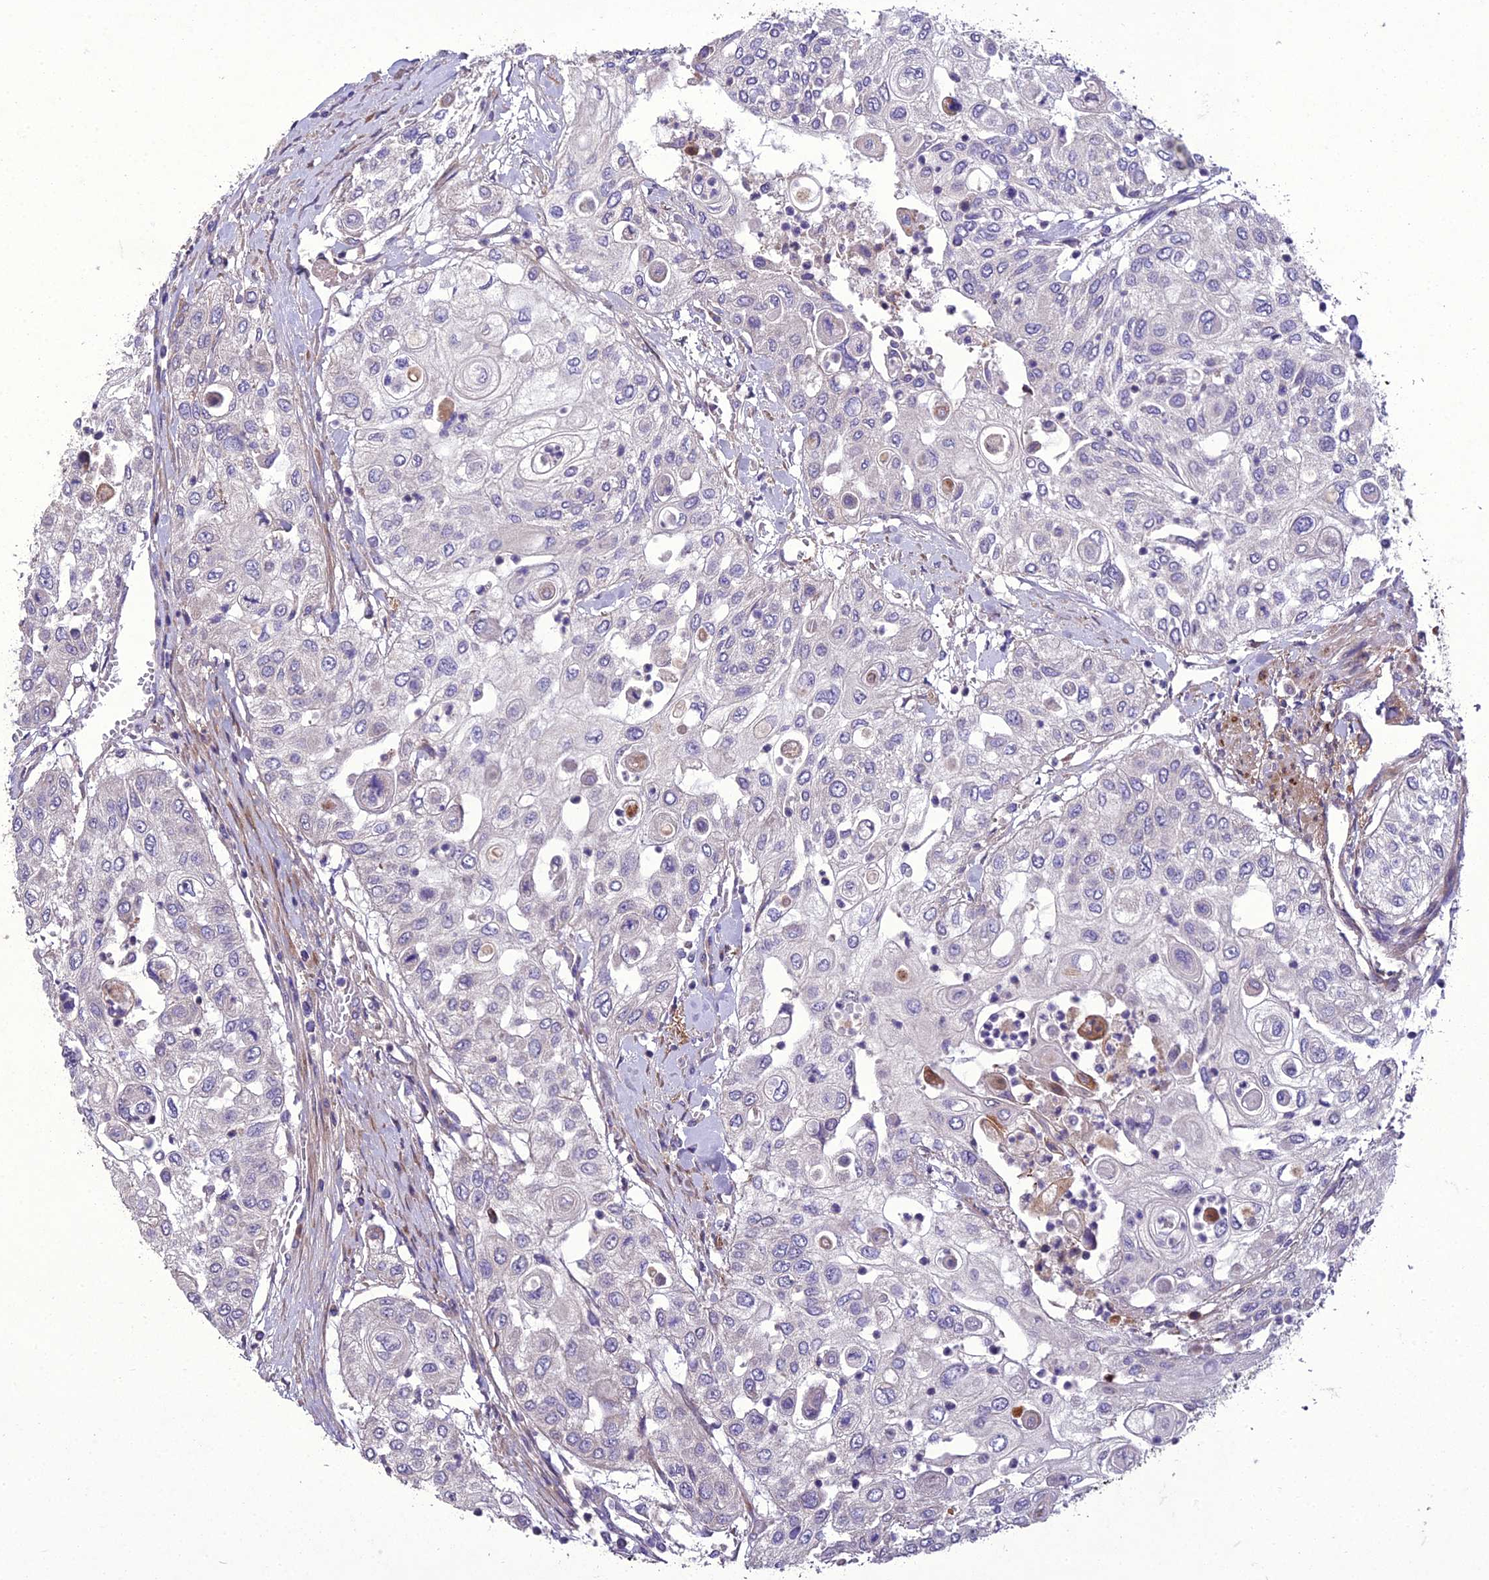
{"staining": {"intensity": "negative", "quantity": "none", "location": "none"}, "tissue": "urothelial cancer", "cell_type": "Tumor cells", "image_type": "cancer", "snomed": [{"axis": "morphology", "description": "Urothelial carcinoma, High grade"}, {"axis": "topography", "description": "Urinary bladder"}], "caption": "Image shows no protein staining in tumor cells of urothelial carcinoma (high-grade) tissue.", "gene": "ADIPOR2", "patient": {"sex": "female", "age": 79}}